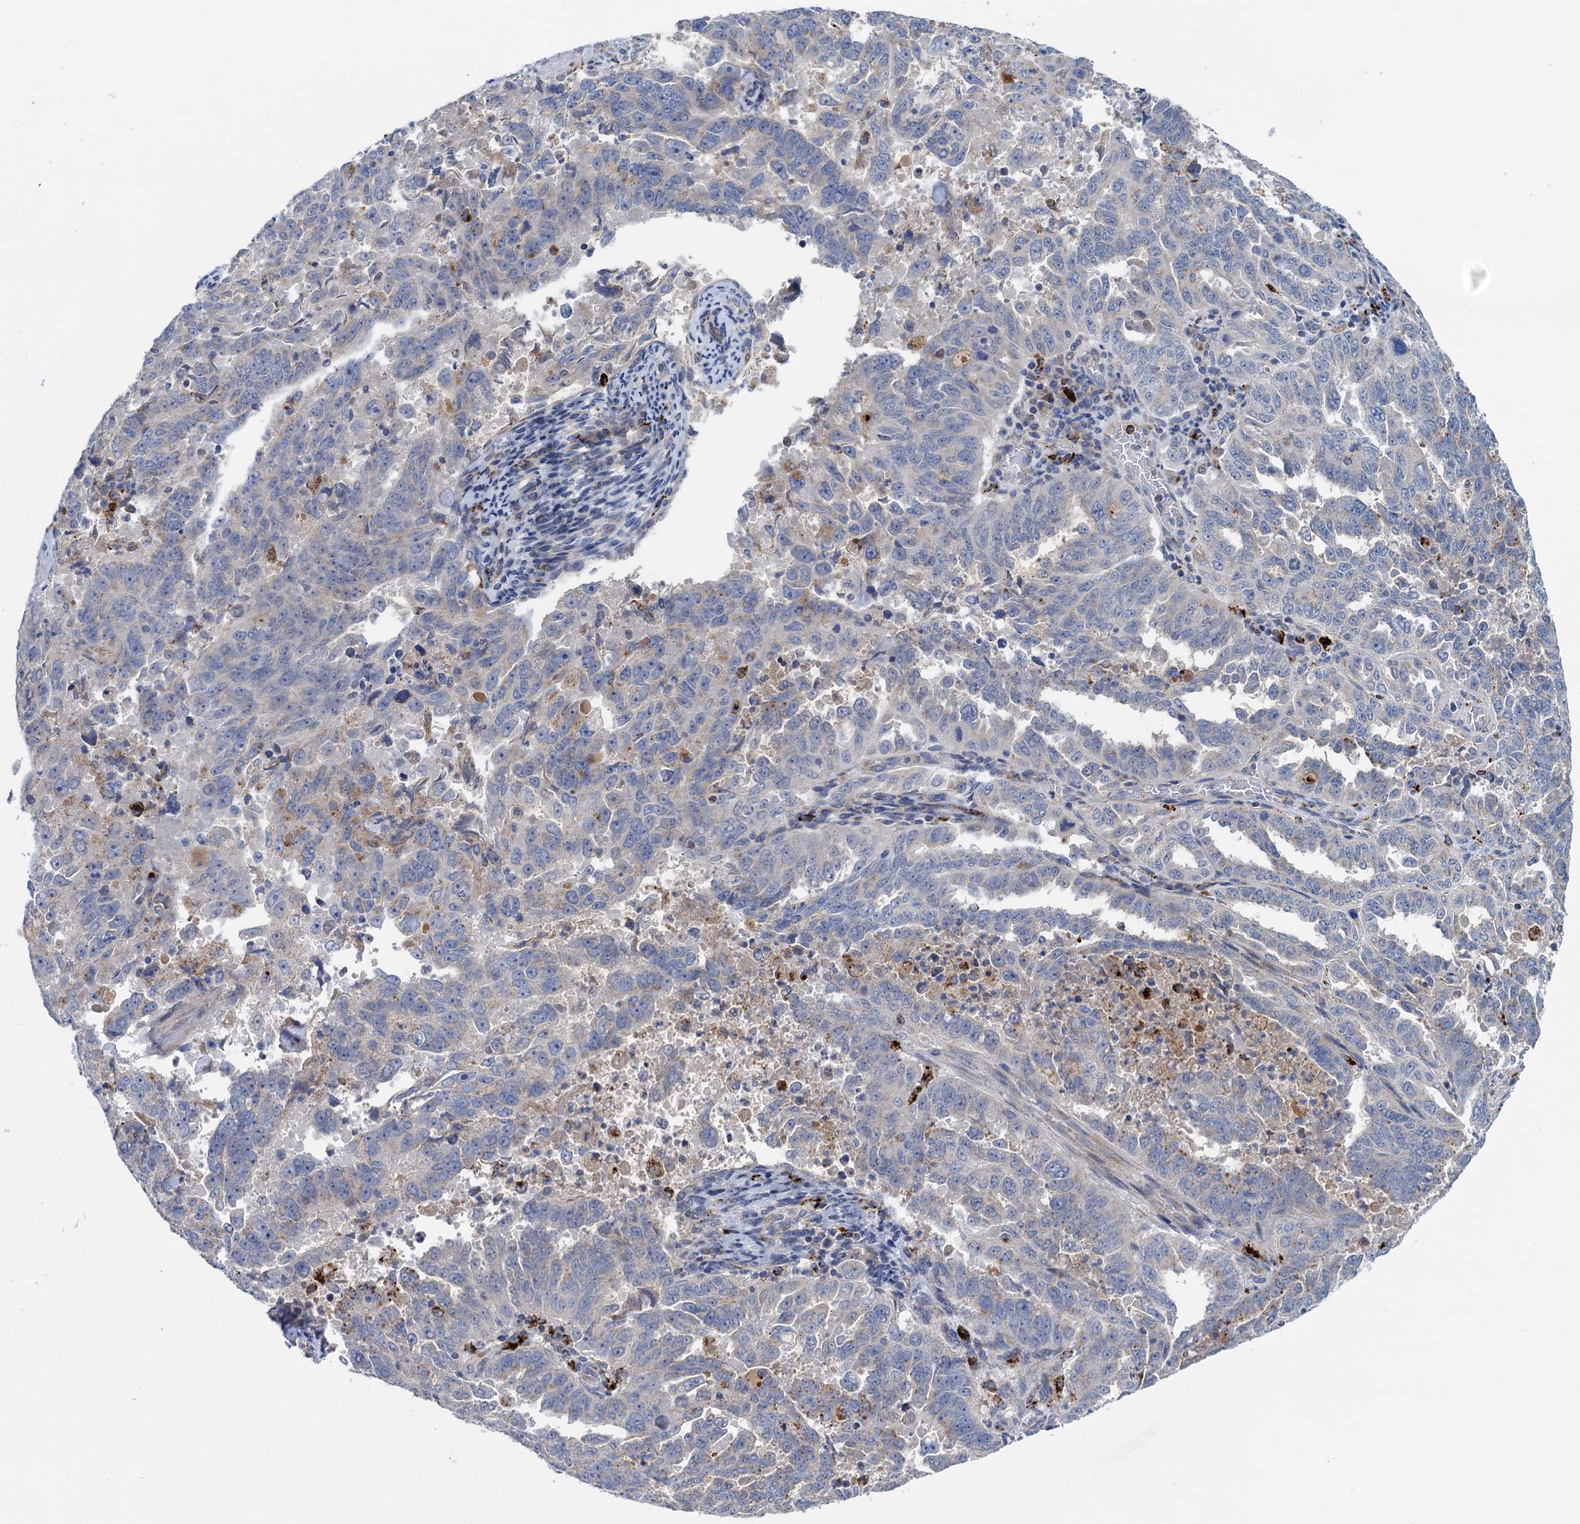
{"staining": {"intensity": "negative", "quantity": "none", "location": "none"}, "tissue": "endometrial cancer", "cell_type": "Tumor cells", "image_type": "cancer", "snomed": [{"axis": "morphology", "description": "Adenocarcinoma, NOS"}, {"axis": "topography", "description": "Endometrium"}], "caption": "DAB immunohistochemical staining of human endometrial adenocarcinoma demonstrates no significant positivity in tumor cells.", "gene": "ANKS3", "patient": {"sex": "female", "age": 65}}